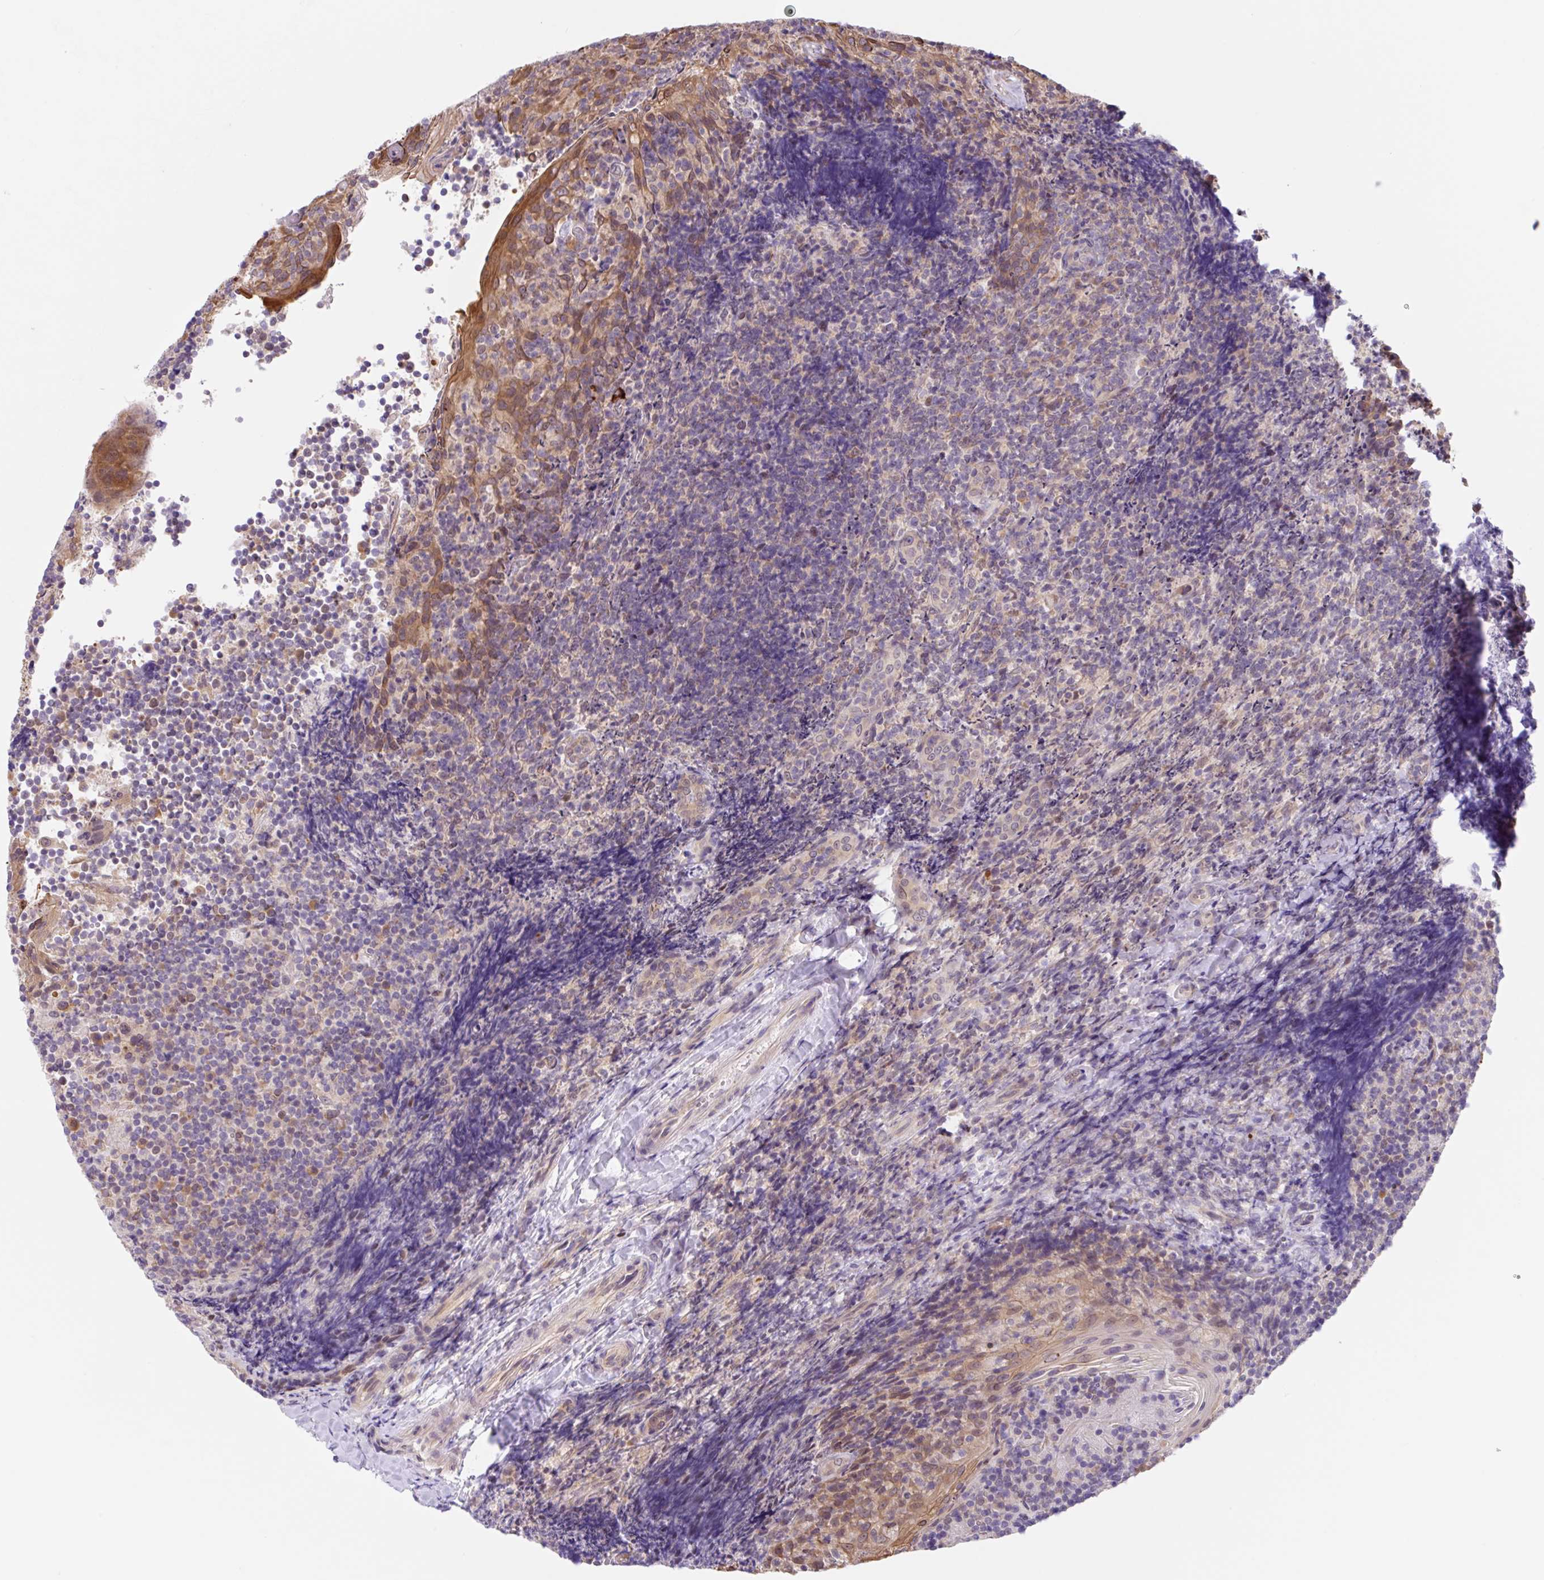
{"staining": {"intensity": "moderate", "quantity": "25%-75%", "location": "cytoplasmic/membranous"}, "tissue": "tonsil", "cell_type": "Germinal center cells", "image_type": "normal", "snomed": [{"axis": "morphology", "description": "Normal tissue, NOS"}, {"axis": "topography", "description": "Tonsil"}], "caption": "Tonsil stained for a protein (brown) shows moderate cytoplasmic/membranous positive staining in about 25%-75% of germinal center cells.", "gene": "TBPL2", "patient": {"sex": "female", "age": 10}}